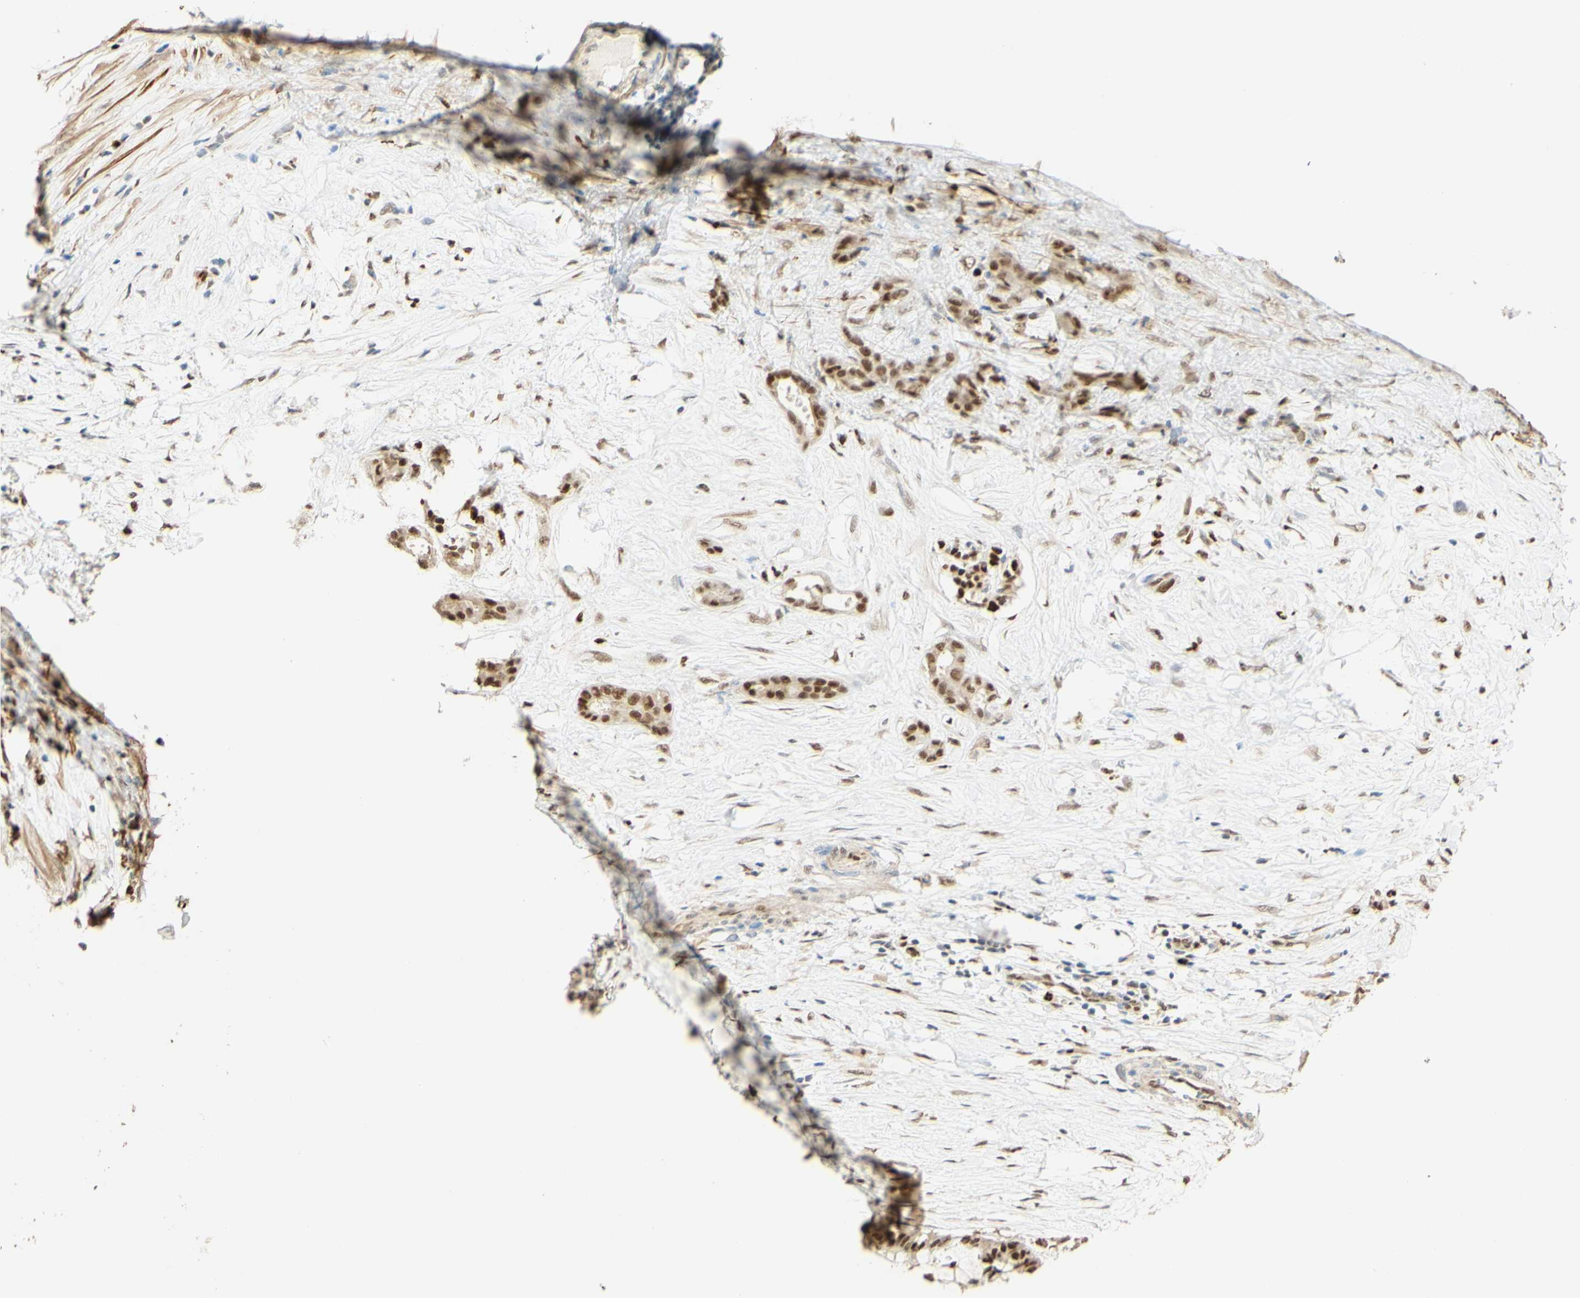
{"staining": {"intensity": "strong", "quantity": ">75%", "location": "cytoplasmic/membranous,nuclear"}, "tissue": "pancreatic cancer", "cell_type": "Tumor cells", "image_type": "cancer", "snomed": [{"axis": "morphology", "description": "Adenocarcinoma, NOS"}, {"axis": "topography", "description": "Pancreas"}], "caption": "Strong cytoplasmic/membranous and nuclear positivity is identified in approximately >75% of tumor cells in pancreatic cancer.", "gene": "MAP3K4", "patient": {"sex": "male", "age": 41}}